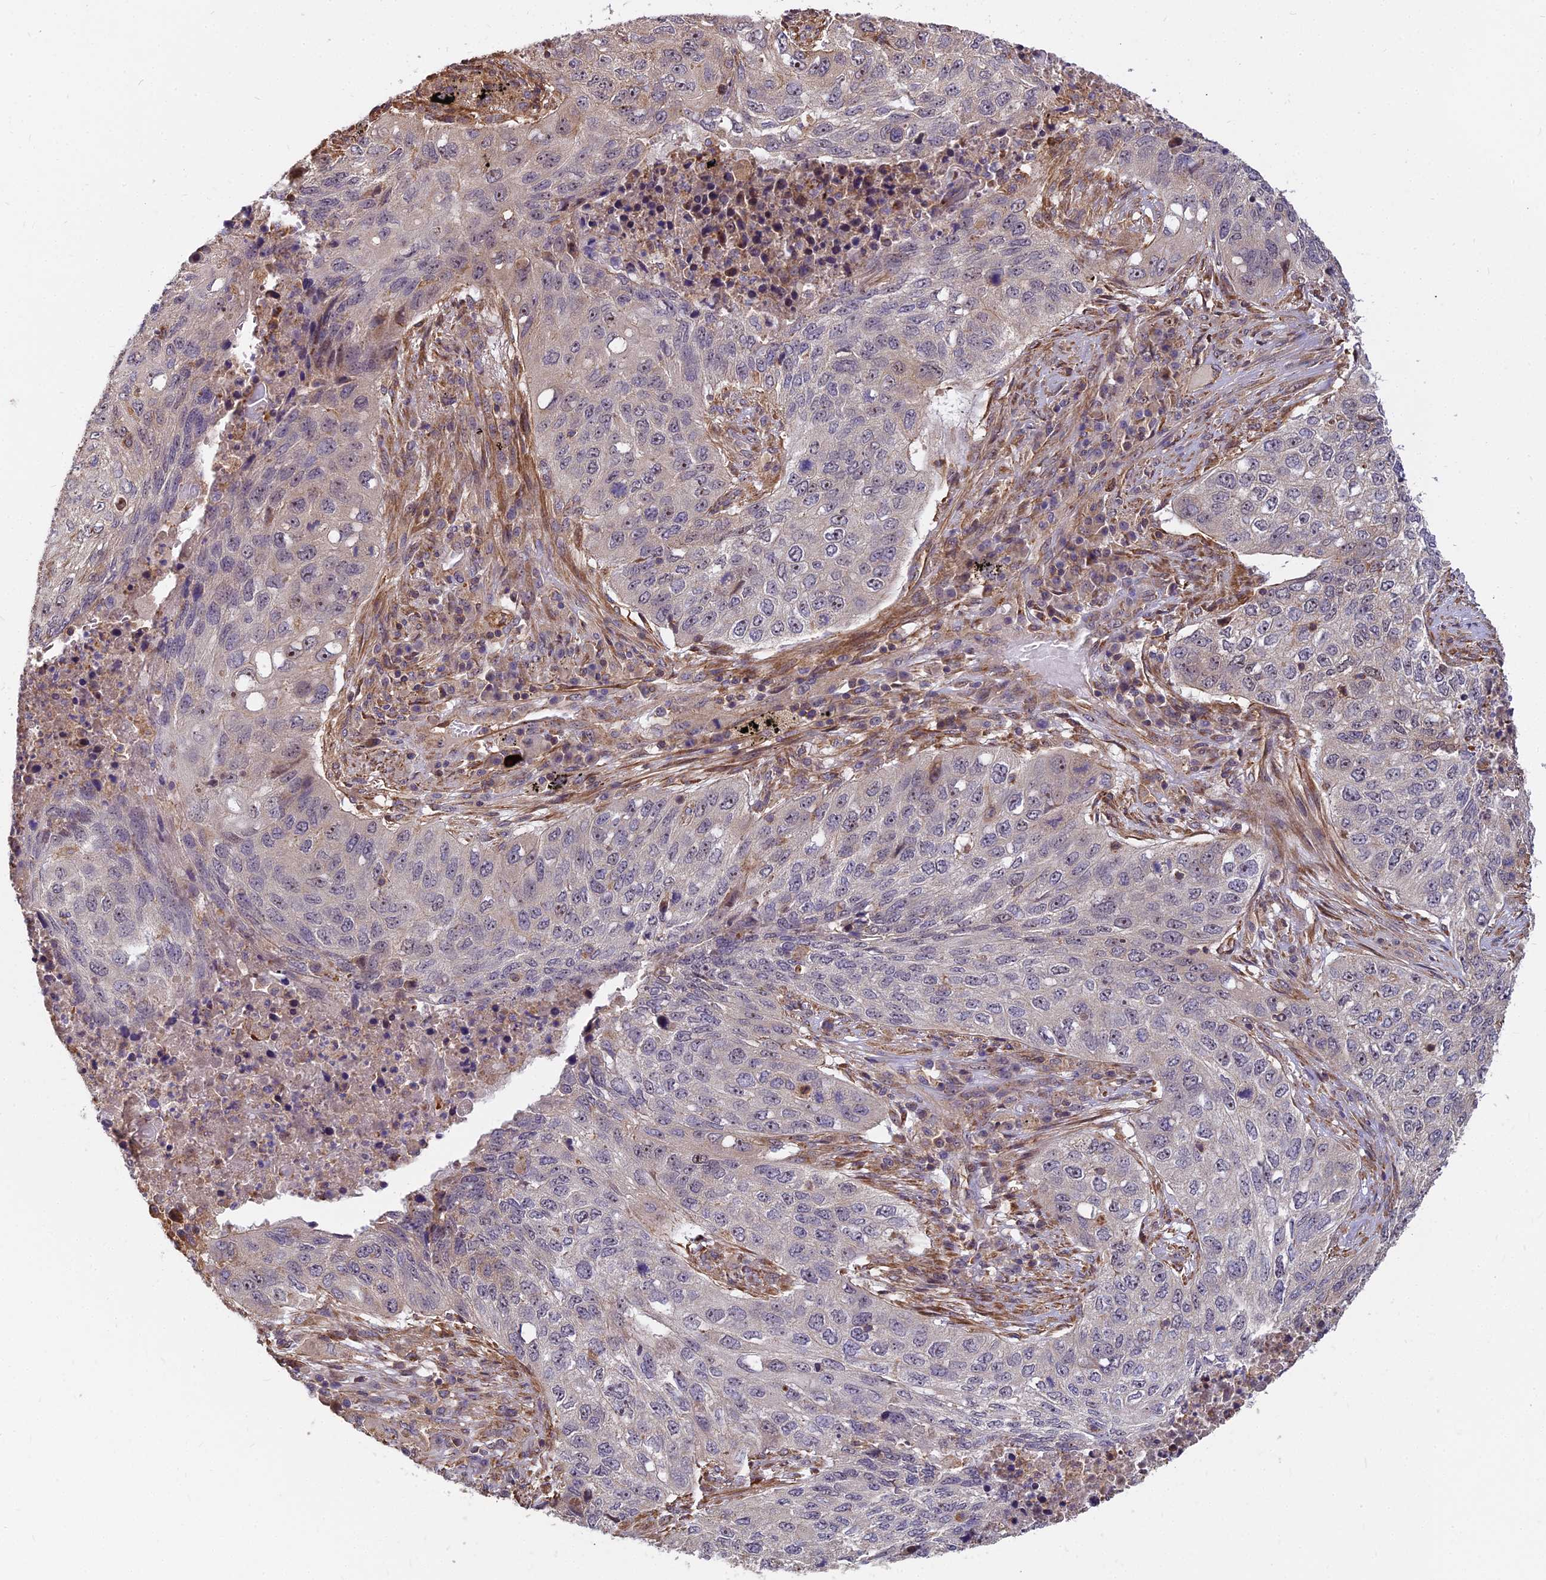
{"staining": {"intensity": "weak", "quantity": "<25%", "location": "cytoplasmic/membranous"}, "tissue": "lung cancer", "cell_type": "Tumor cells", "image_type": "cancer", "snomed": [{"axis": "morphology", "description": "Squamous cell carcinoma, NOS"}, {"axis": "topography", "description": "Lung"}], "caption": "This is an IHC photomicrograph of lung squamous cell carcinoma. There is no expression in tumor cells.", "gene": "TCEA3", "patient": {"sex": "female", "age": 63}}